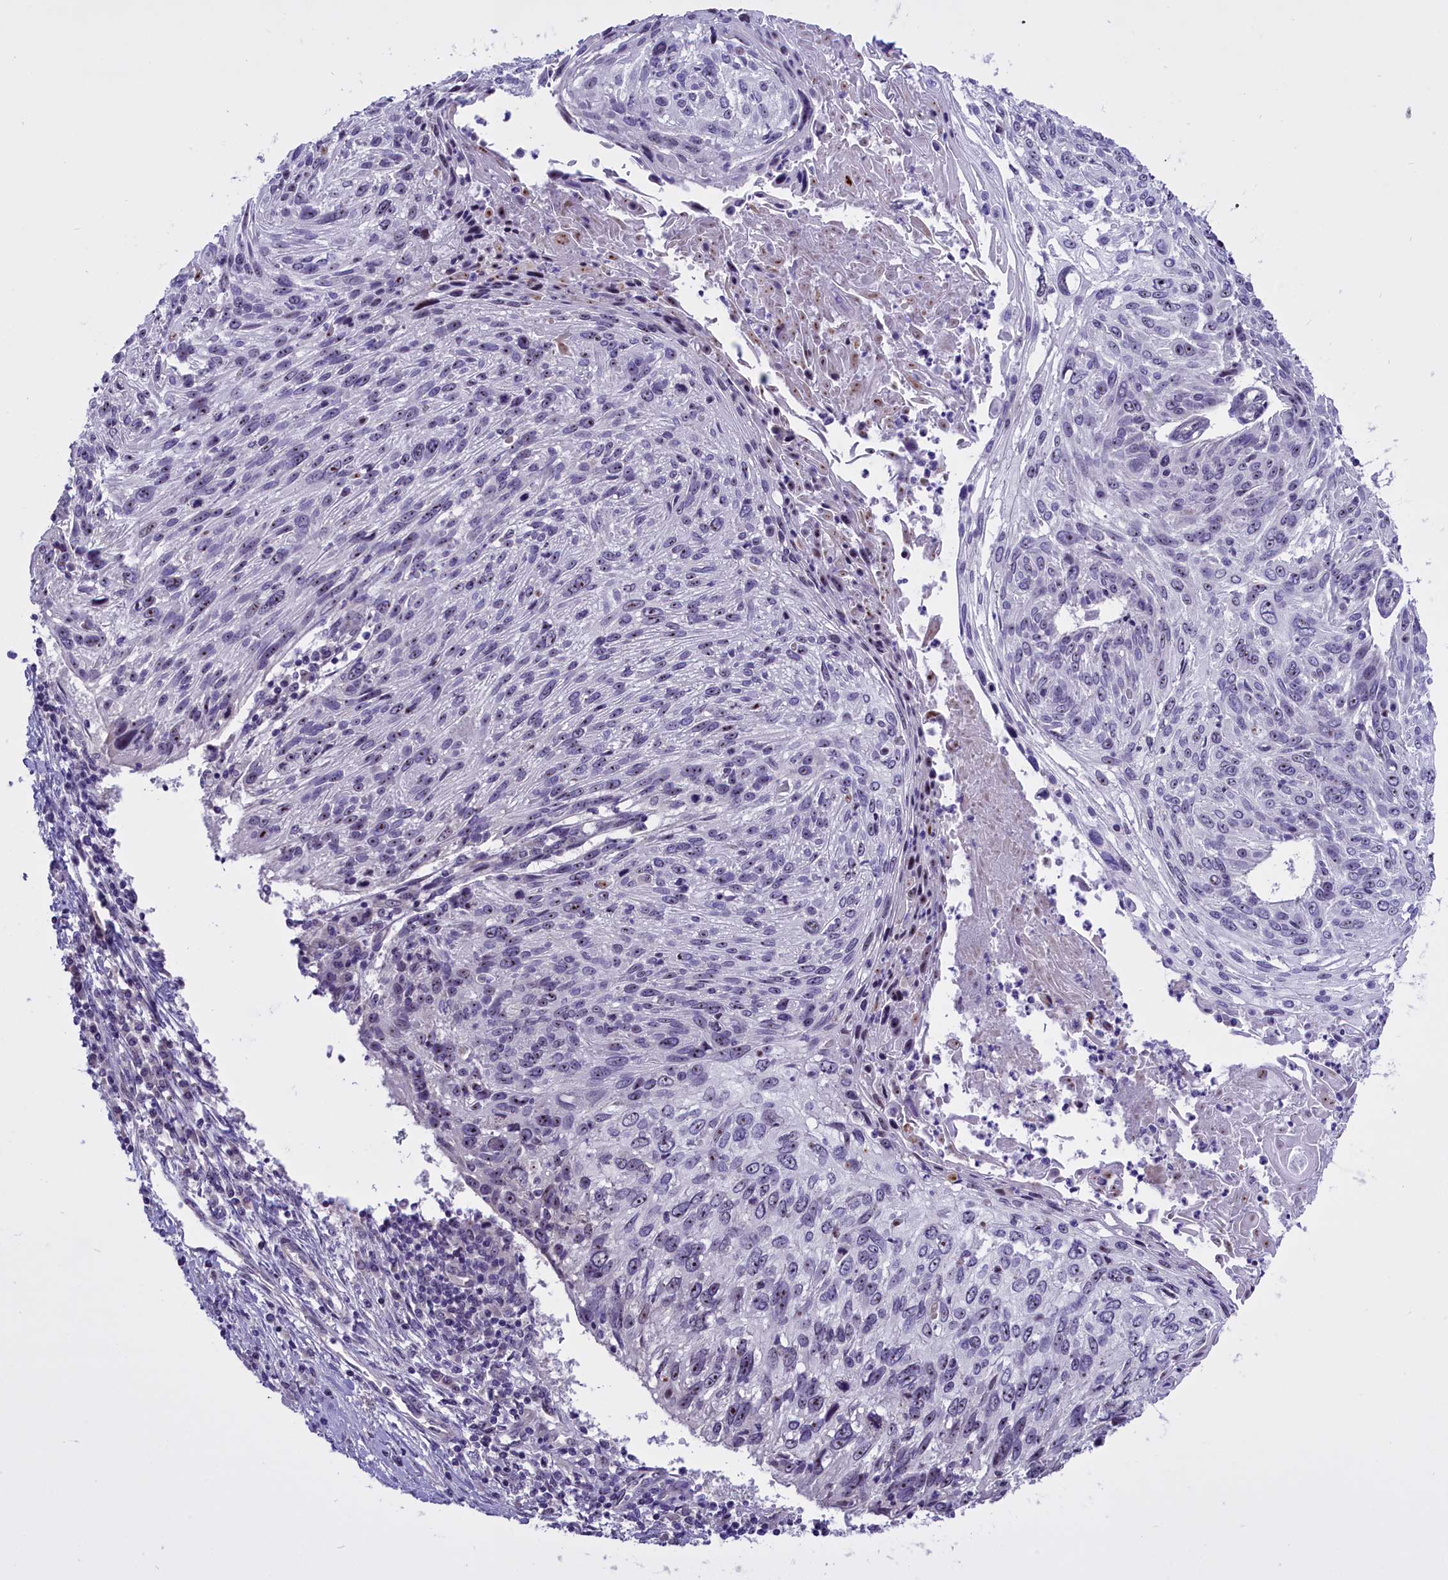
{"staining": {"intensity": "weak", "quantity": "<25%", "location": "nuclear"}, "tissue": "cervical cancer", "cell_type": "Tumor cells", "image_type": "cancer", "snomed": [{"axis": "morphology", "description": "Squamous cell carcinoma, NOS"}, {"axis": "topography", "description": "Cervix"}], "caption": "A photomicrograph of cervical squamous cell carcinoma stained for a protein reveals no brown staining in tumor cells.", "gene": "TBL3", "patient": {"sex": "female", "age": 51}}